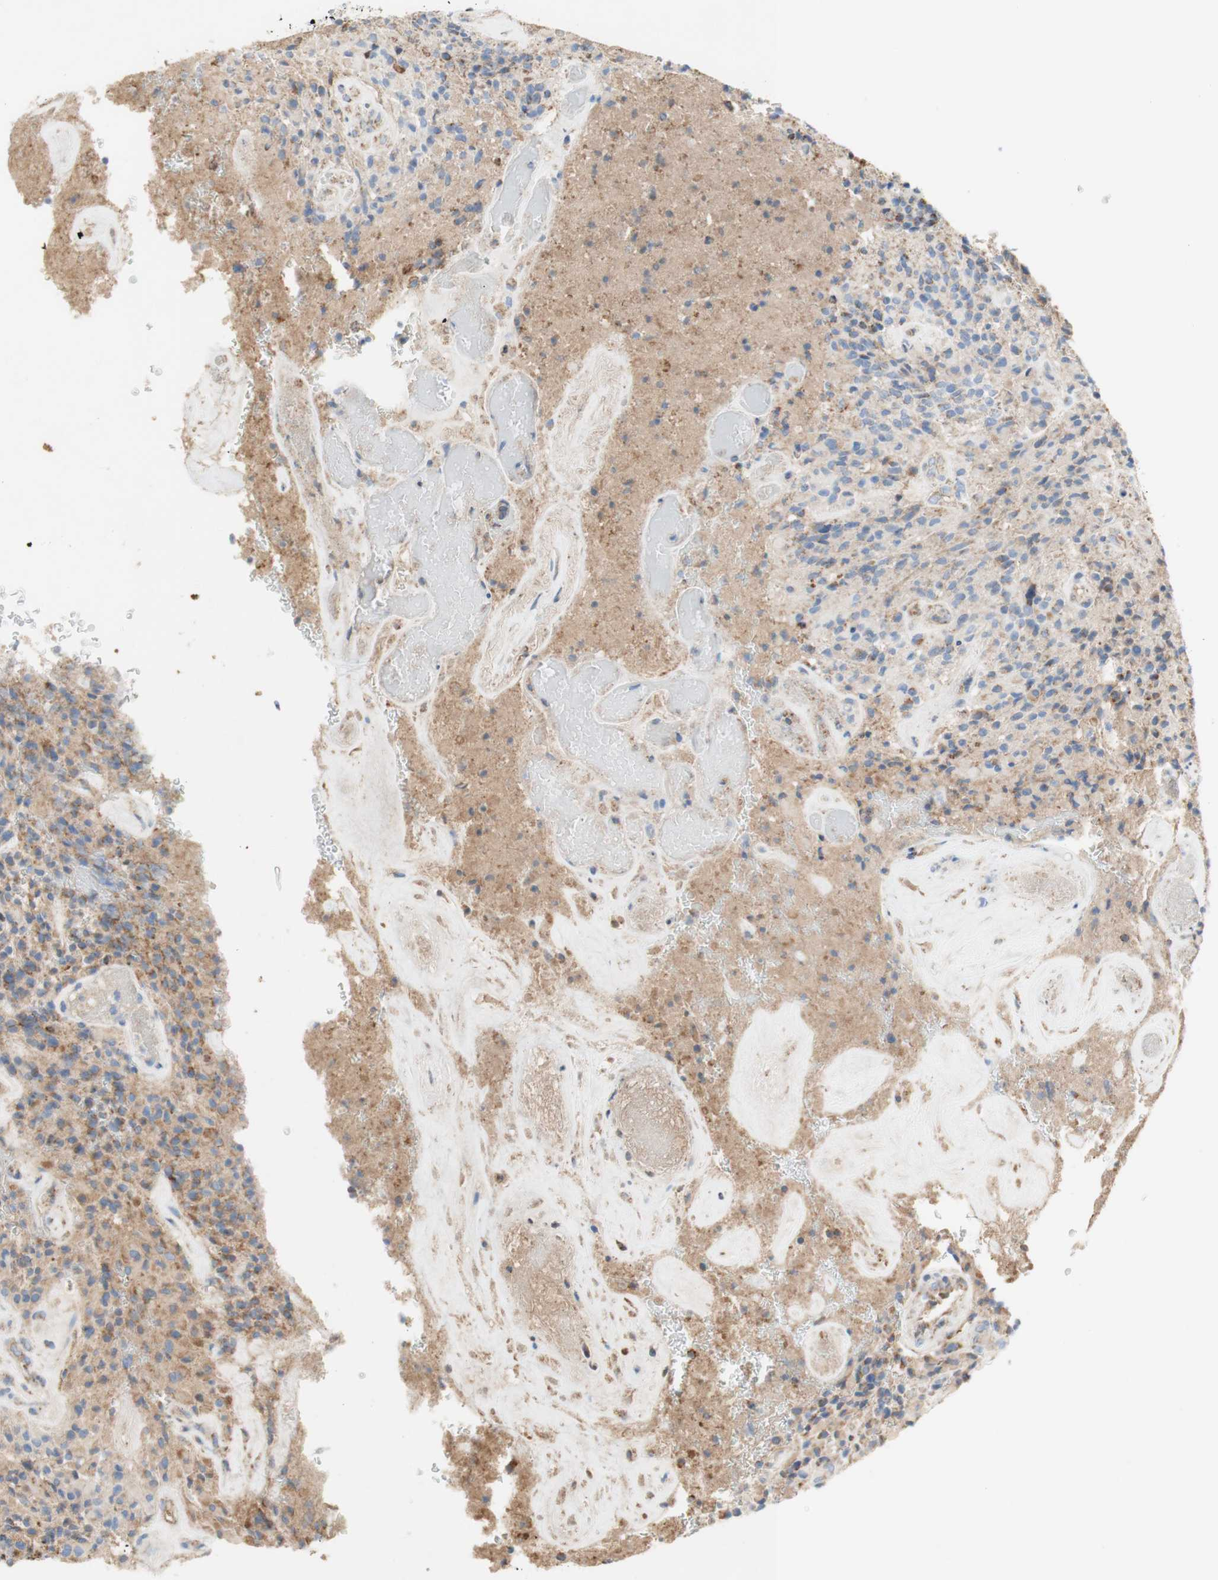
{"staining": {"intensity": "moderate", "quantity": "25%-75%", "location": "cytoplasmic/membranous"}, "tissue": "glioma", "cell_type": "Tumor cells", "image_type": "cancer", "snomed": [{"axis": "morphology", "description": "Glioma, malignant, High grade"}, {"axis": "topography", "description": "Brain"}], "caption": "Immunohistochemistry staining of malignant high-grade glioma, which exhibits medium levels of moderate cytoplasmic/membranous positivity in about 25%-75% of tumor cells indicating moderate cytoplasmic/membranous protein expression. The staining was performed using DAB (brown) for protein detection and nuclei were counterstained in hematoxylin (blue).", "gene": "SDHB", "patient": {"sex": "male", "age": 71}}